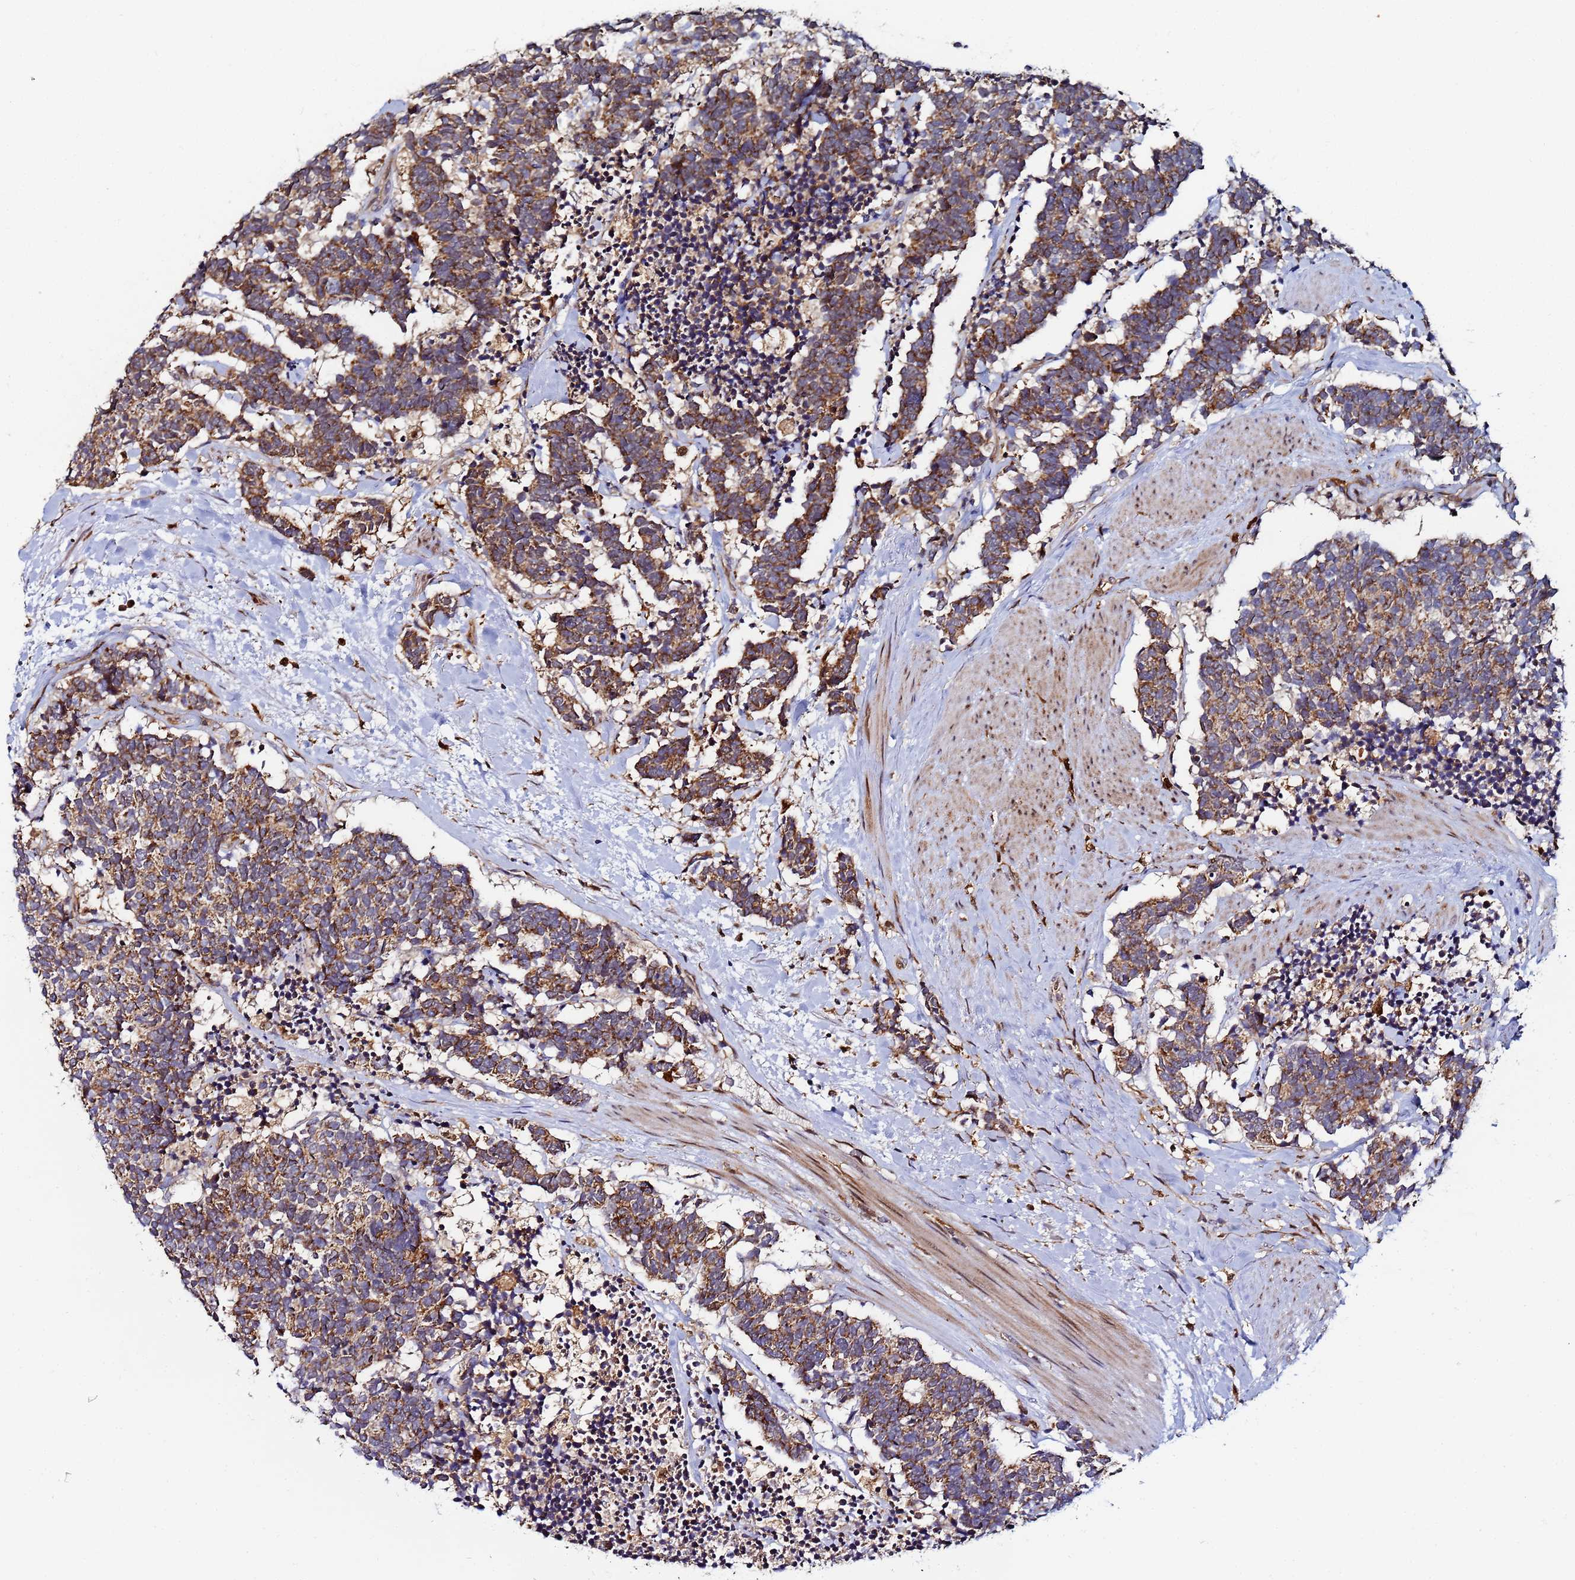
{"staining": {"intensity": "moderate", "quantity": ">75%", "location": "cytoplasmic/membranous"}, "tissue": "carcinoid", "cell_type": "Tumor cells", "image_type": "cancer", "snomed": [{"axis": "morphology", "description": "Carcinoma, NOS"}, {"axis": "morphology", "description": "Carcinoid, malignant, NOS"}, {"axis": "topography", "description": "Prostate"}], "caption": "Immunohistochemical staining of malignant carcinoid reveals medium levels of moderate cytoplasmic/membranous protein positivity in approximately >75% of tumor cells.", "gene": "CCDC127", "patient": {"sex": "male", "age": 57}}